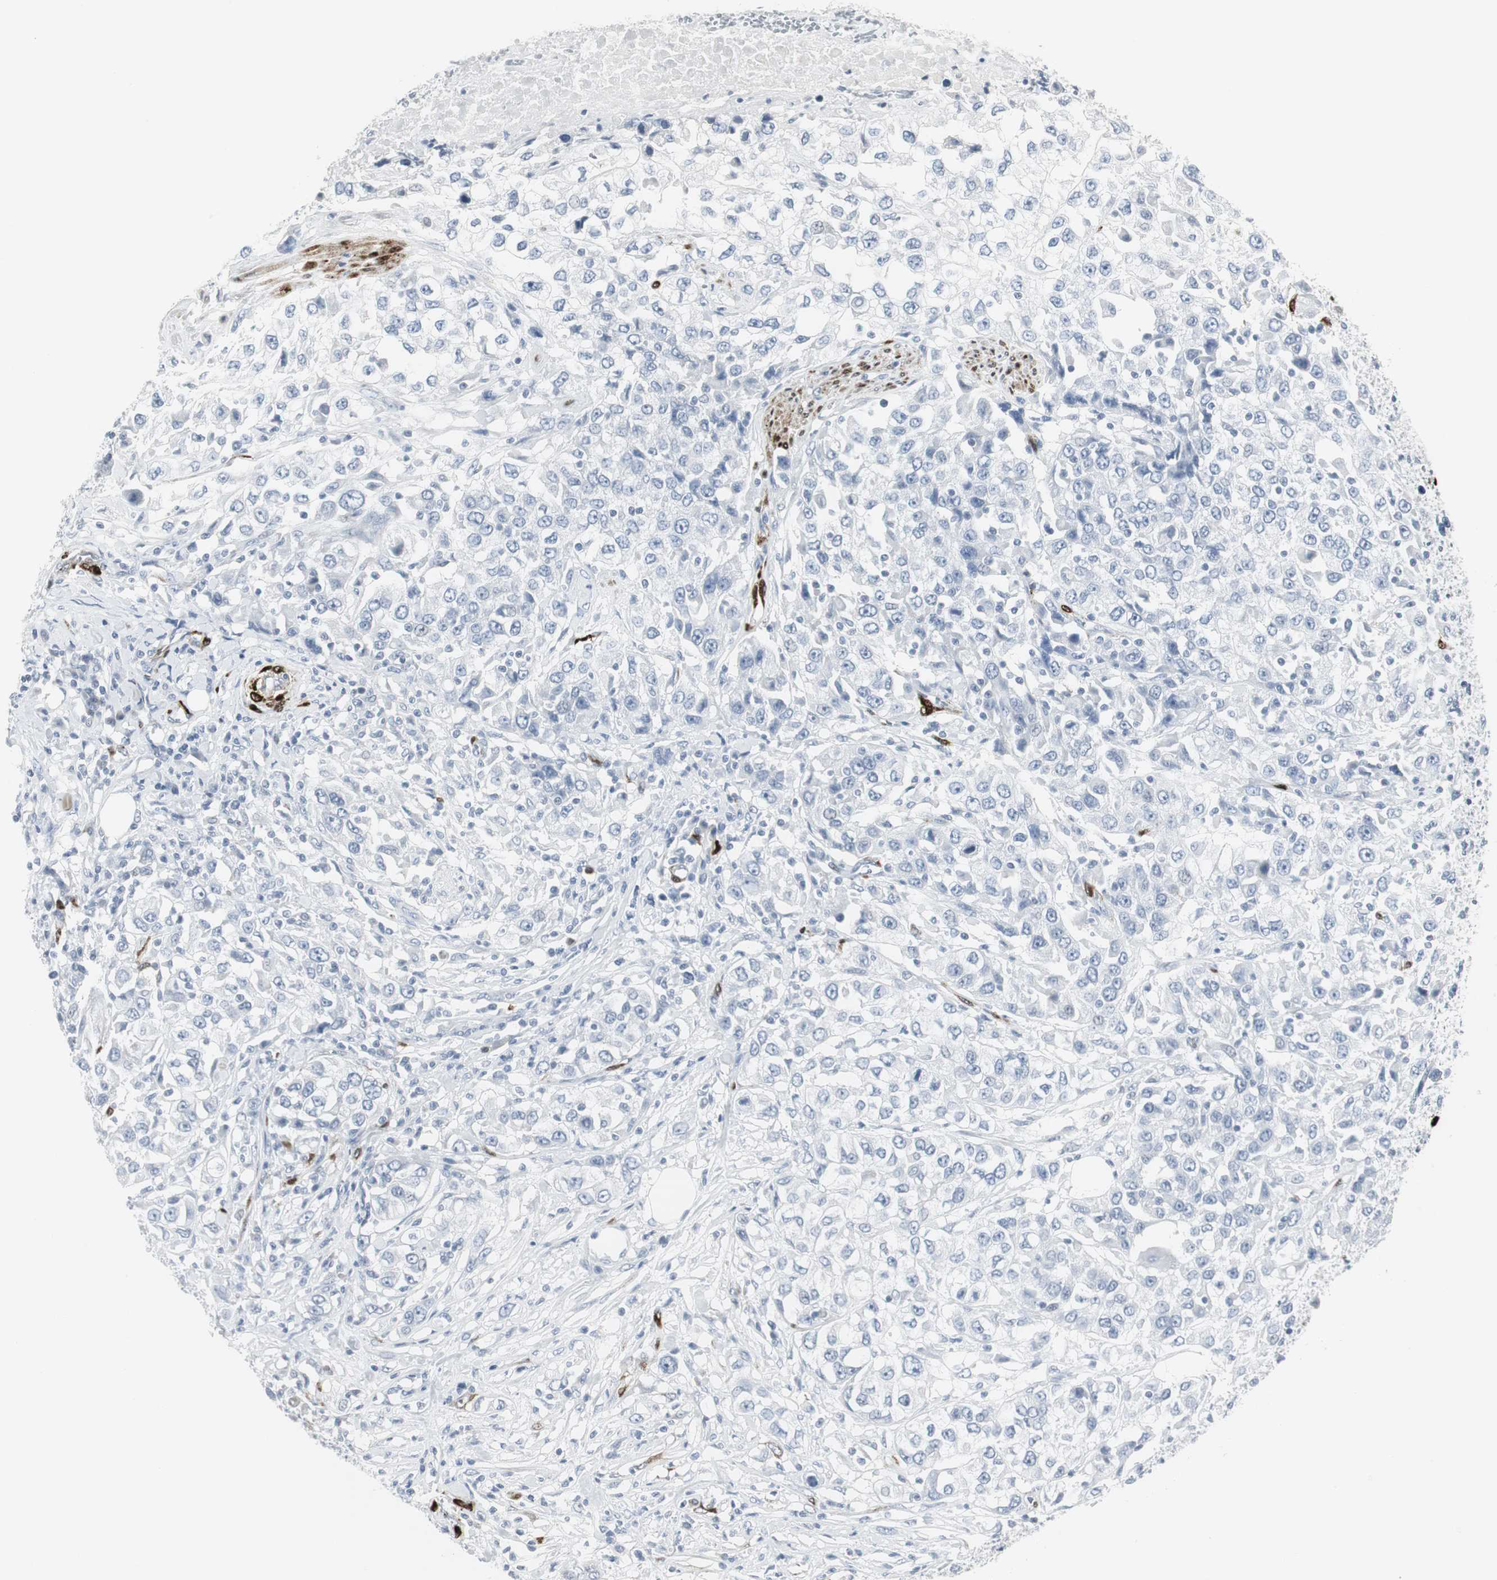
{"staining": {"intensity": "negative", "quantity": "none", "location": "none"}, "tissue": "urothelial cancer", "cell_type": "Tumor cells", "image_type": "cancer", "snomed": [{"axis": "morphology", "description": "Urothelial carcinoma, High grade"}, {"axis": "topography", "description": "Urinary bladder"}], "caption": "Tumor cells are negative for protein expression in human urothelial cancer.", "gene": "PPP1R14A", "patient": {"sex": "female", "age": 80}}